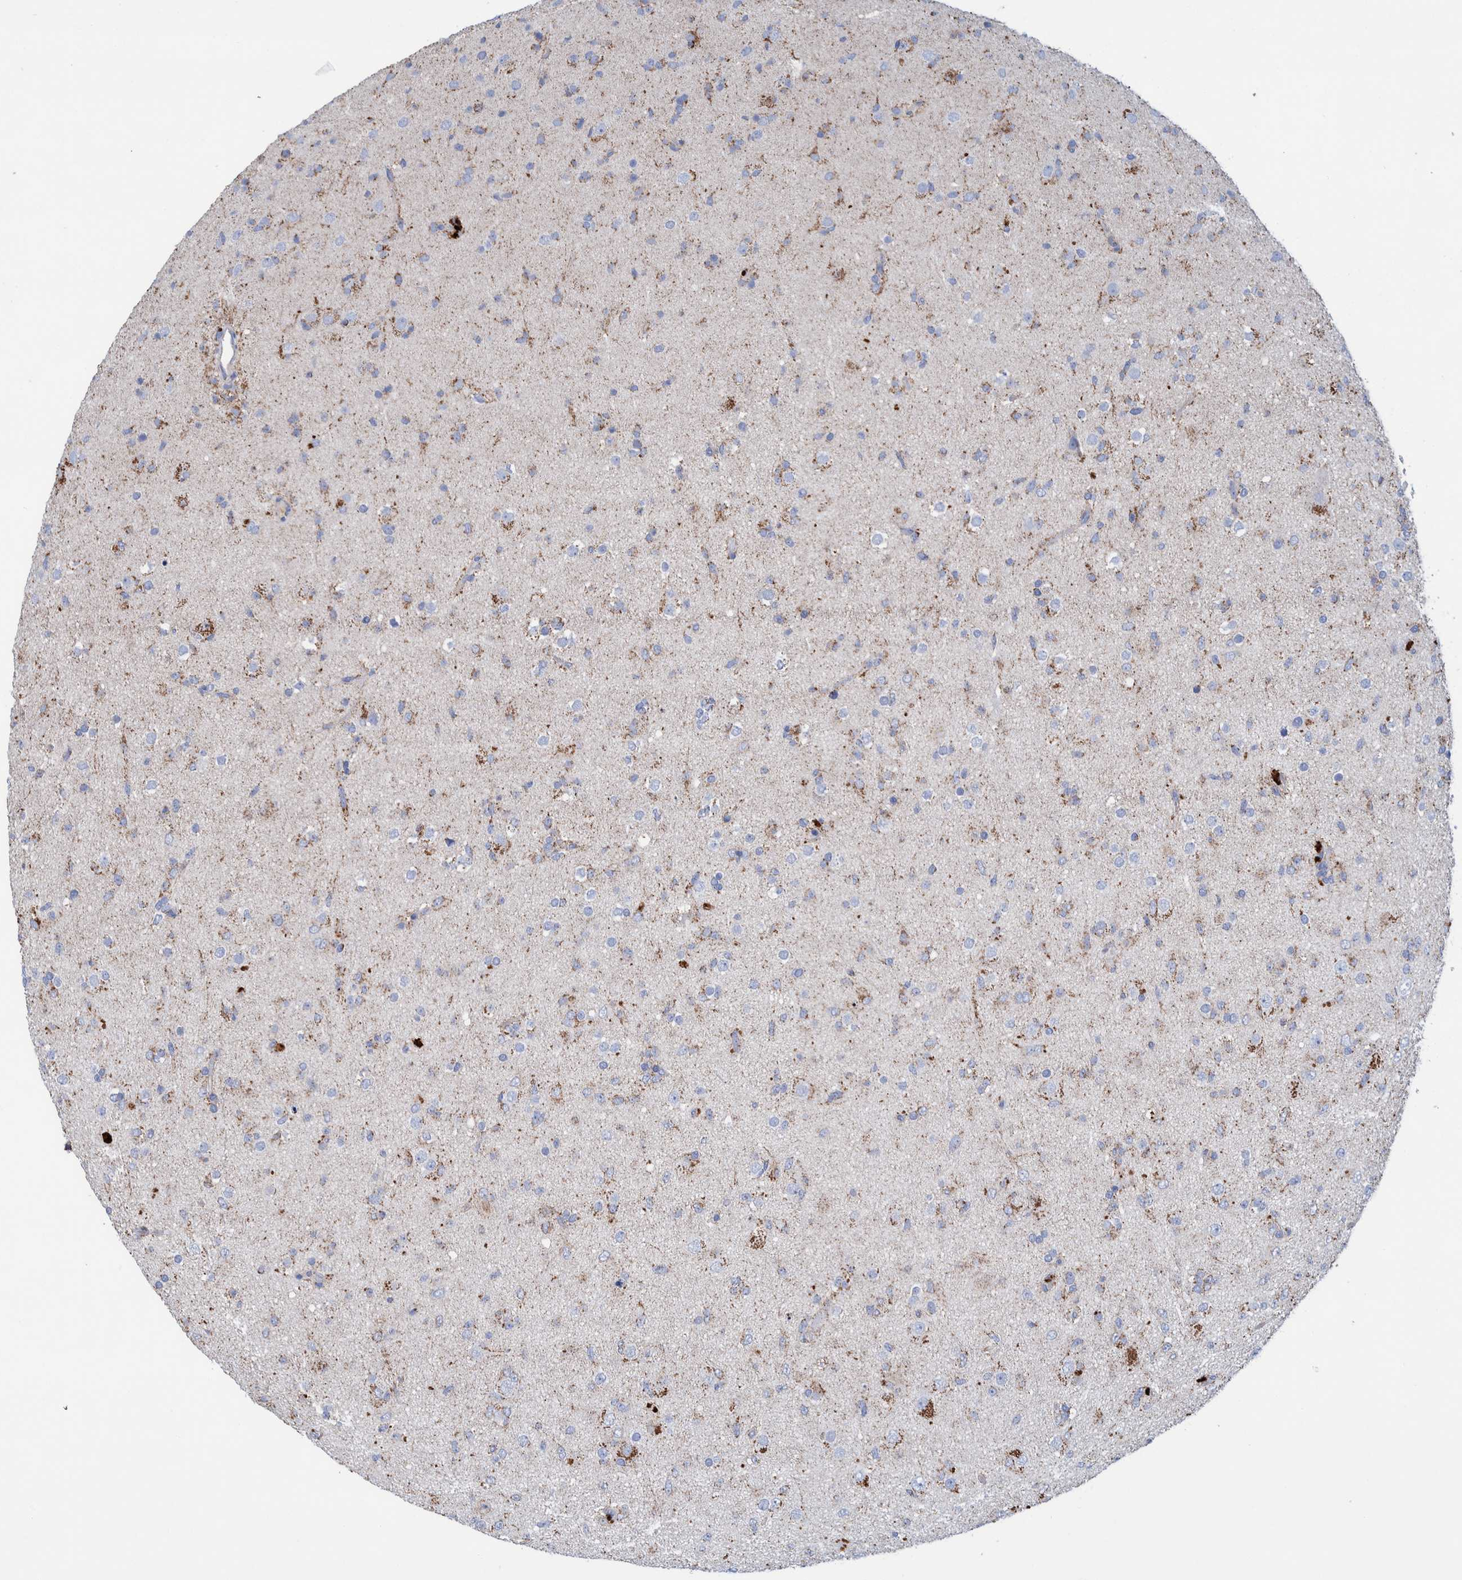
{"staining": {"intensity": "moderate", "quantity": "25%-75%", "location": "cytoplasmic/membranous"}, "tissue": "glioma", "cell_type": "Tumor cells", "image_type": "cancer", "snomed": [{"axis": "morphology", "description": "Glioma, malignant, Low grade"}, {"axis": "topography", "description": "Brain"}], "caption": "Human glioma stained with a protein marker reveals moderate staining in tumor cells.", "gene": "DECR1", "patient": {"sex": "male", "age": 65}}